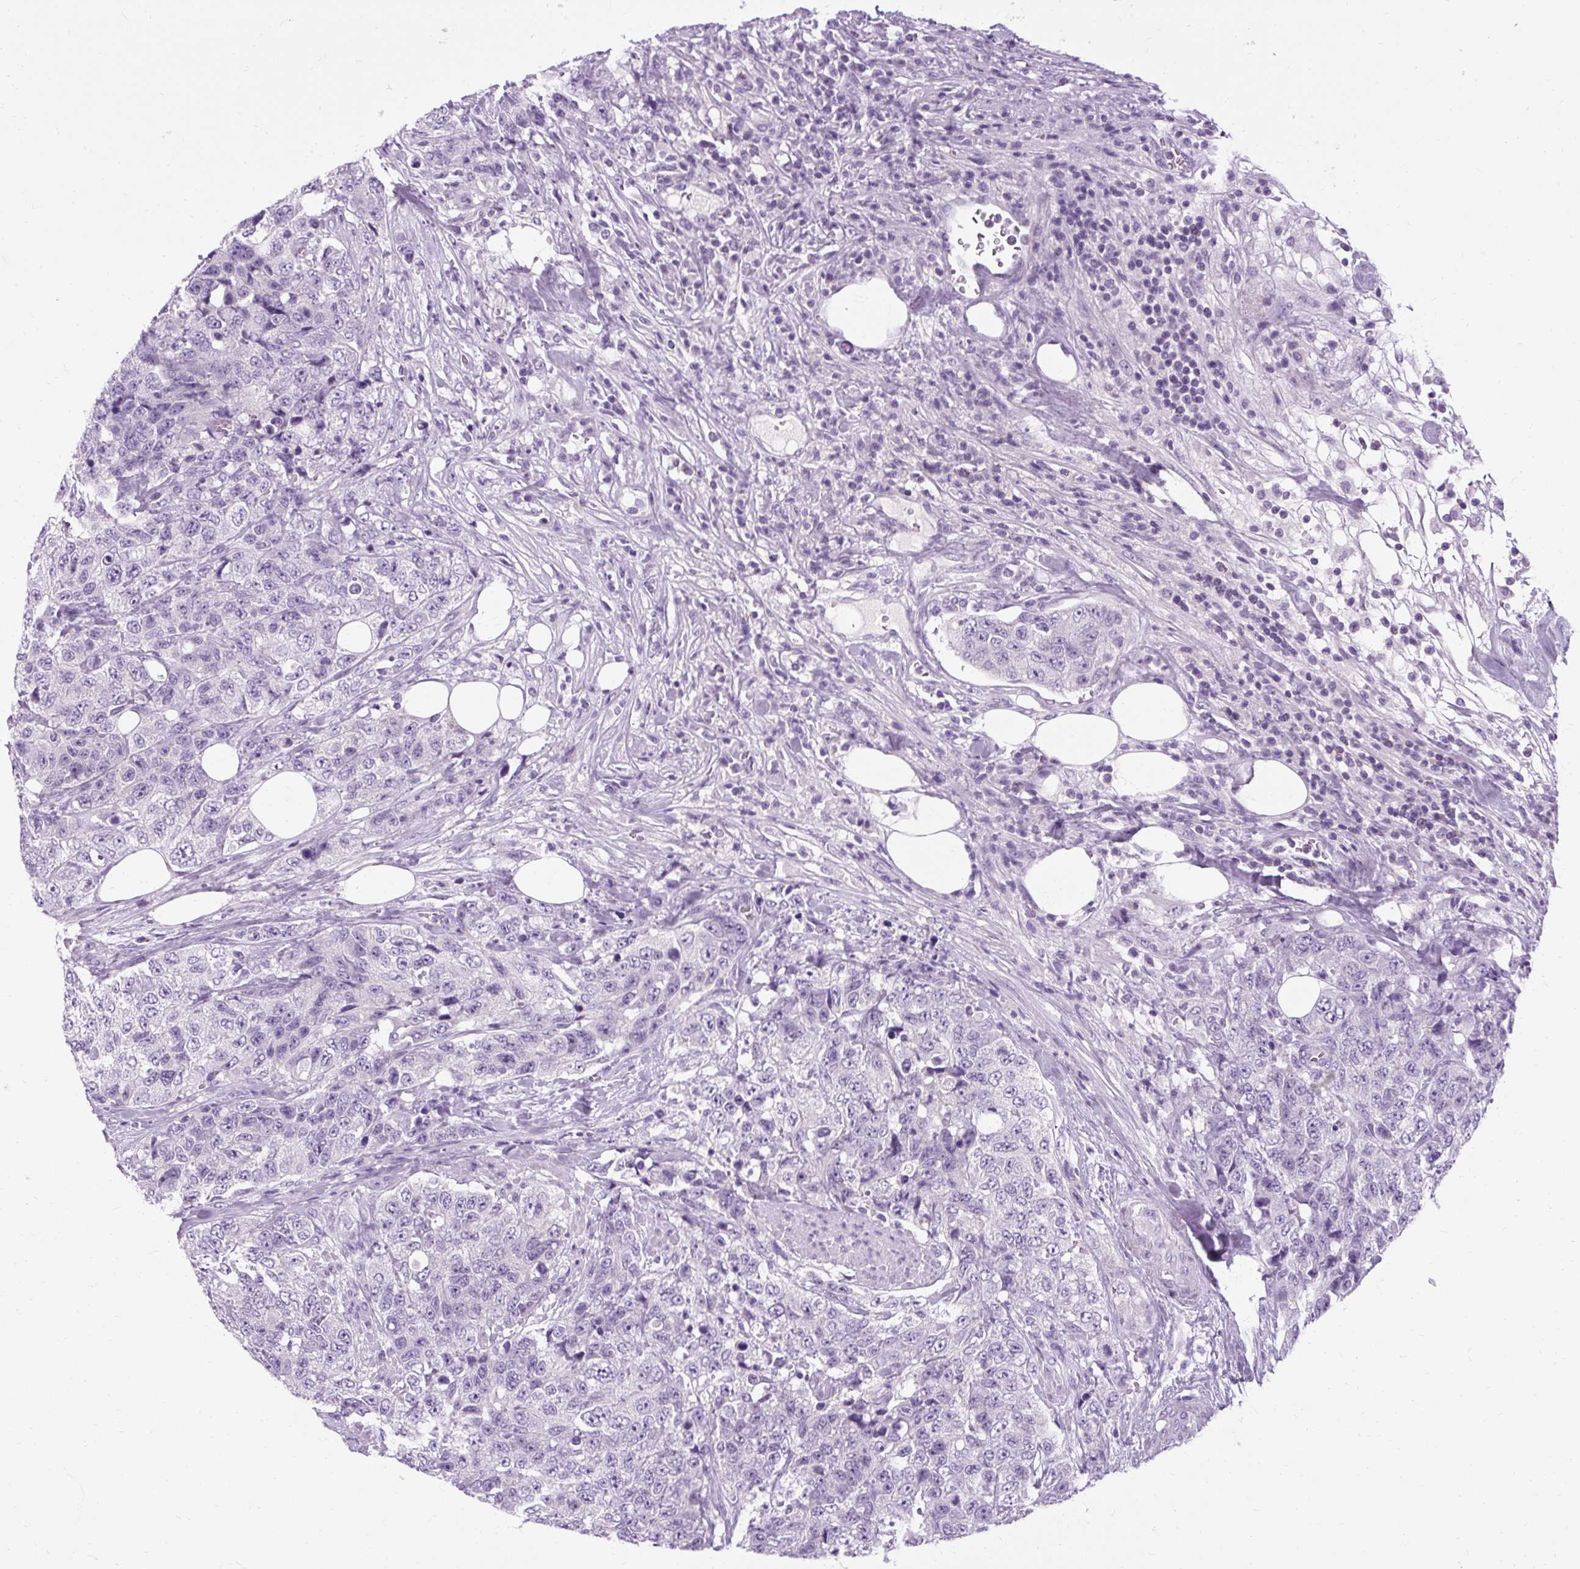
{"staining": {"intensity": "negative", "quantity": "none", "location": "none"}, "tissue": "urothelial cancer", "cell_type": "Tumor cells", "image_type": "cancer", "snomed": [{"axis": "morphology", "description": "Urothelial carcinoma, High grade"}, {"axis": "topography", "description": "Urinary bladder"}], "caption": "Tumor cells show no significant staining in urothelial carcinoma (high-grade). (DAB immunohistochemistry with hematoxylin counter stain).", "gene": "B3GNT4", "patient": {"sex": "female", "age": 78}}